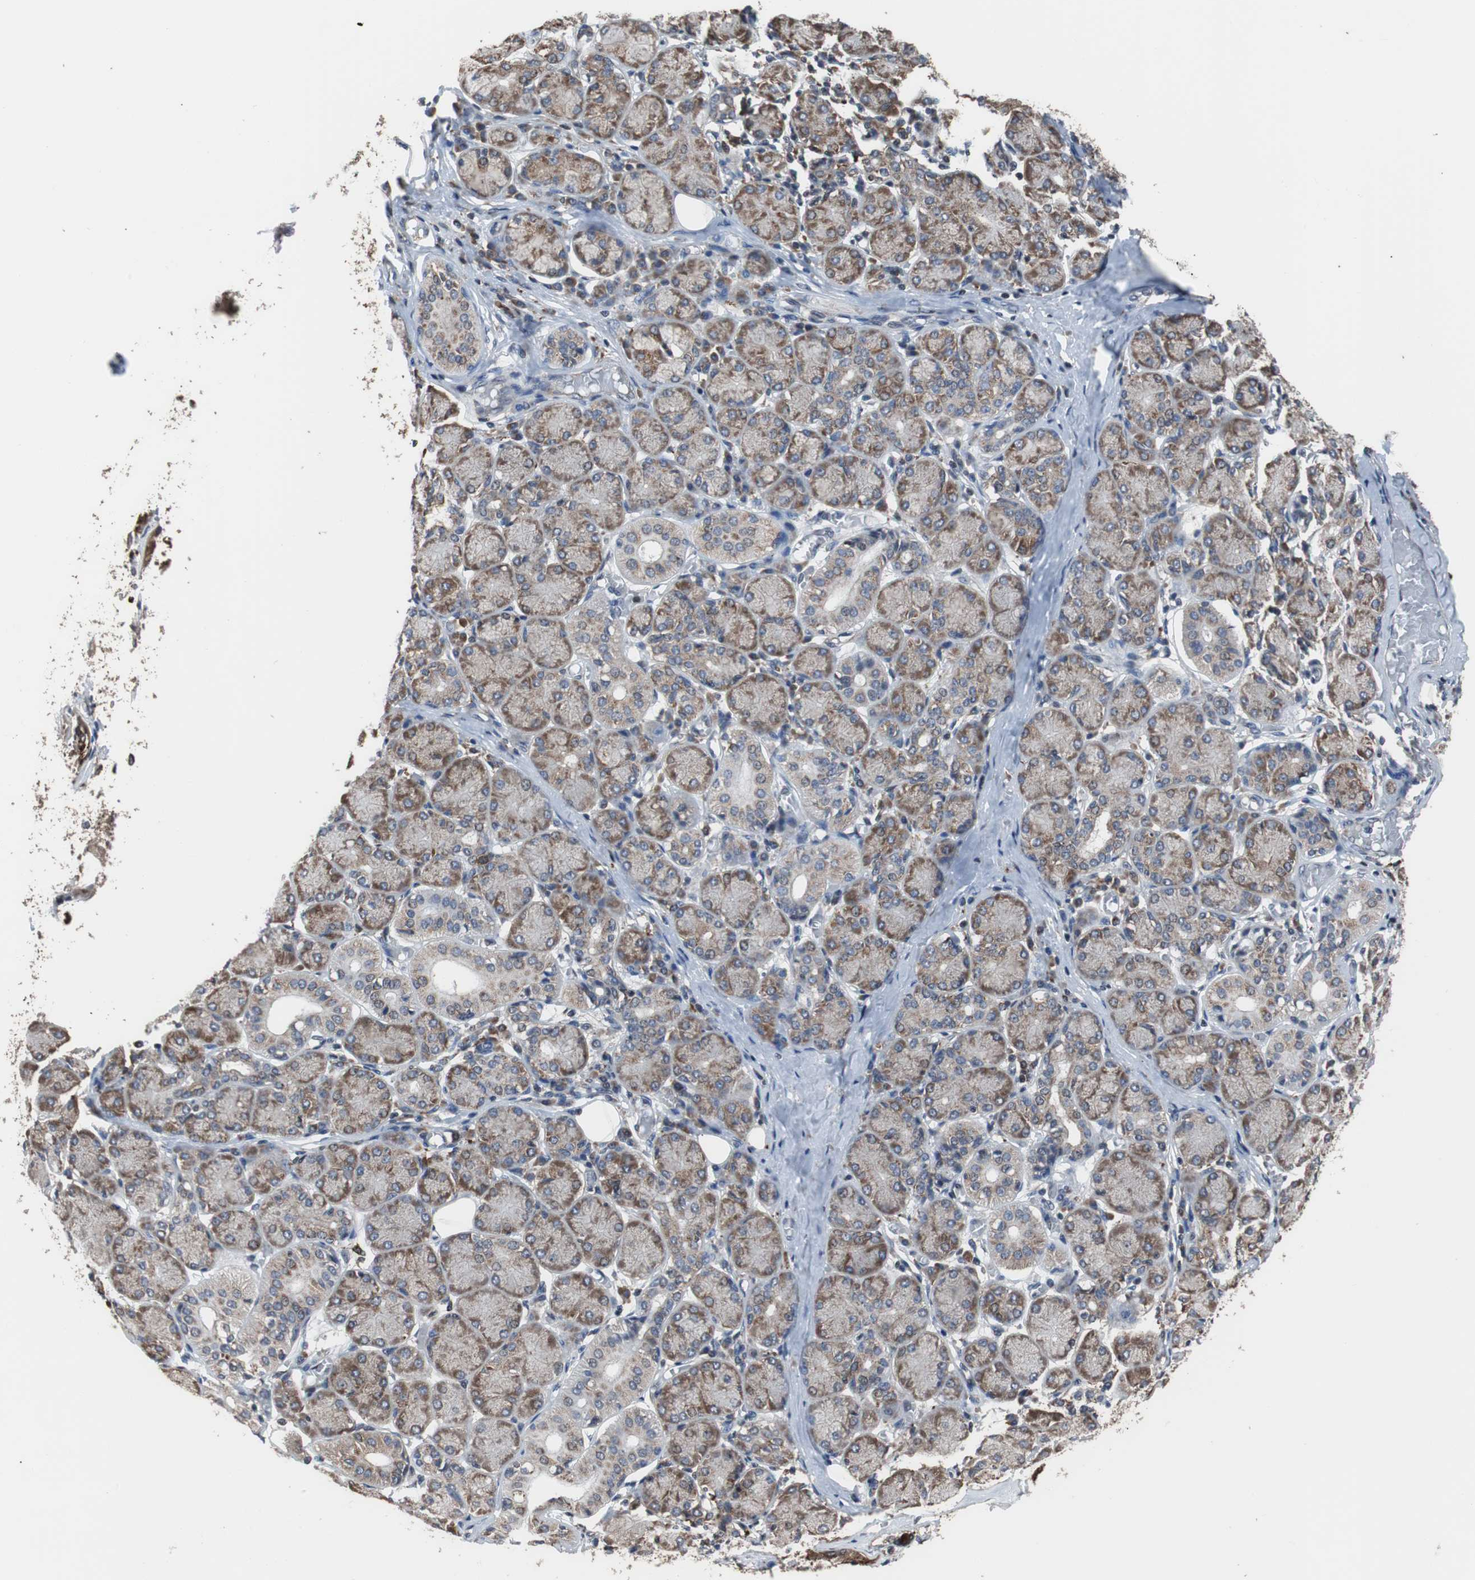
{"staining": {"intensity": "moderate", "quantity": ">75%", "location": "cytoplasmic/membranous"}, "tissue": "salivary gland", "cell_type": "Glandular cells", "image_type": "normal", "snomed": [{"axis": "morphology", "description": "Normal tissue, NOS"}, {"axis": "topography", "description": "Salivary gland"}], "caption": "The micrograph exhibits staining of normal salivary gland, revealing moderate cytoplasmic/membranous protein expression (brown color) within glandular cells.", "gene": "USP10", "patient": {"sex": "female", "age": 24}}